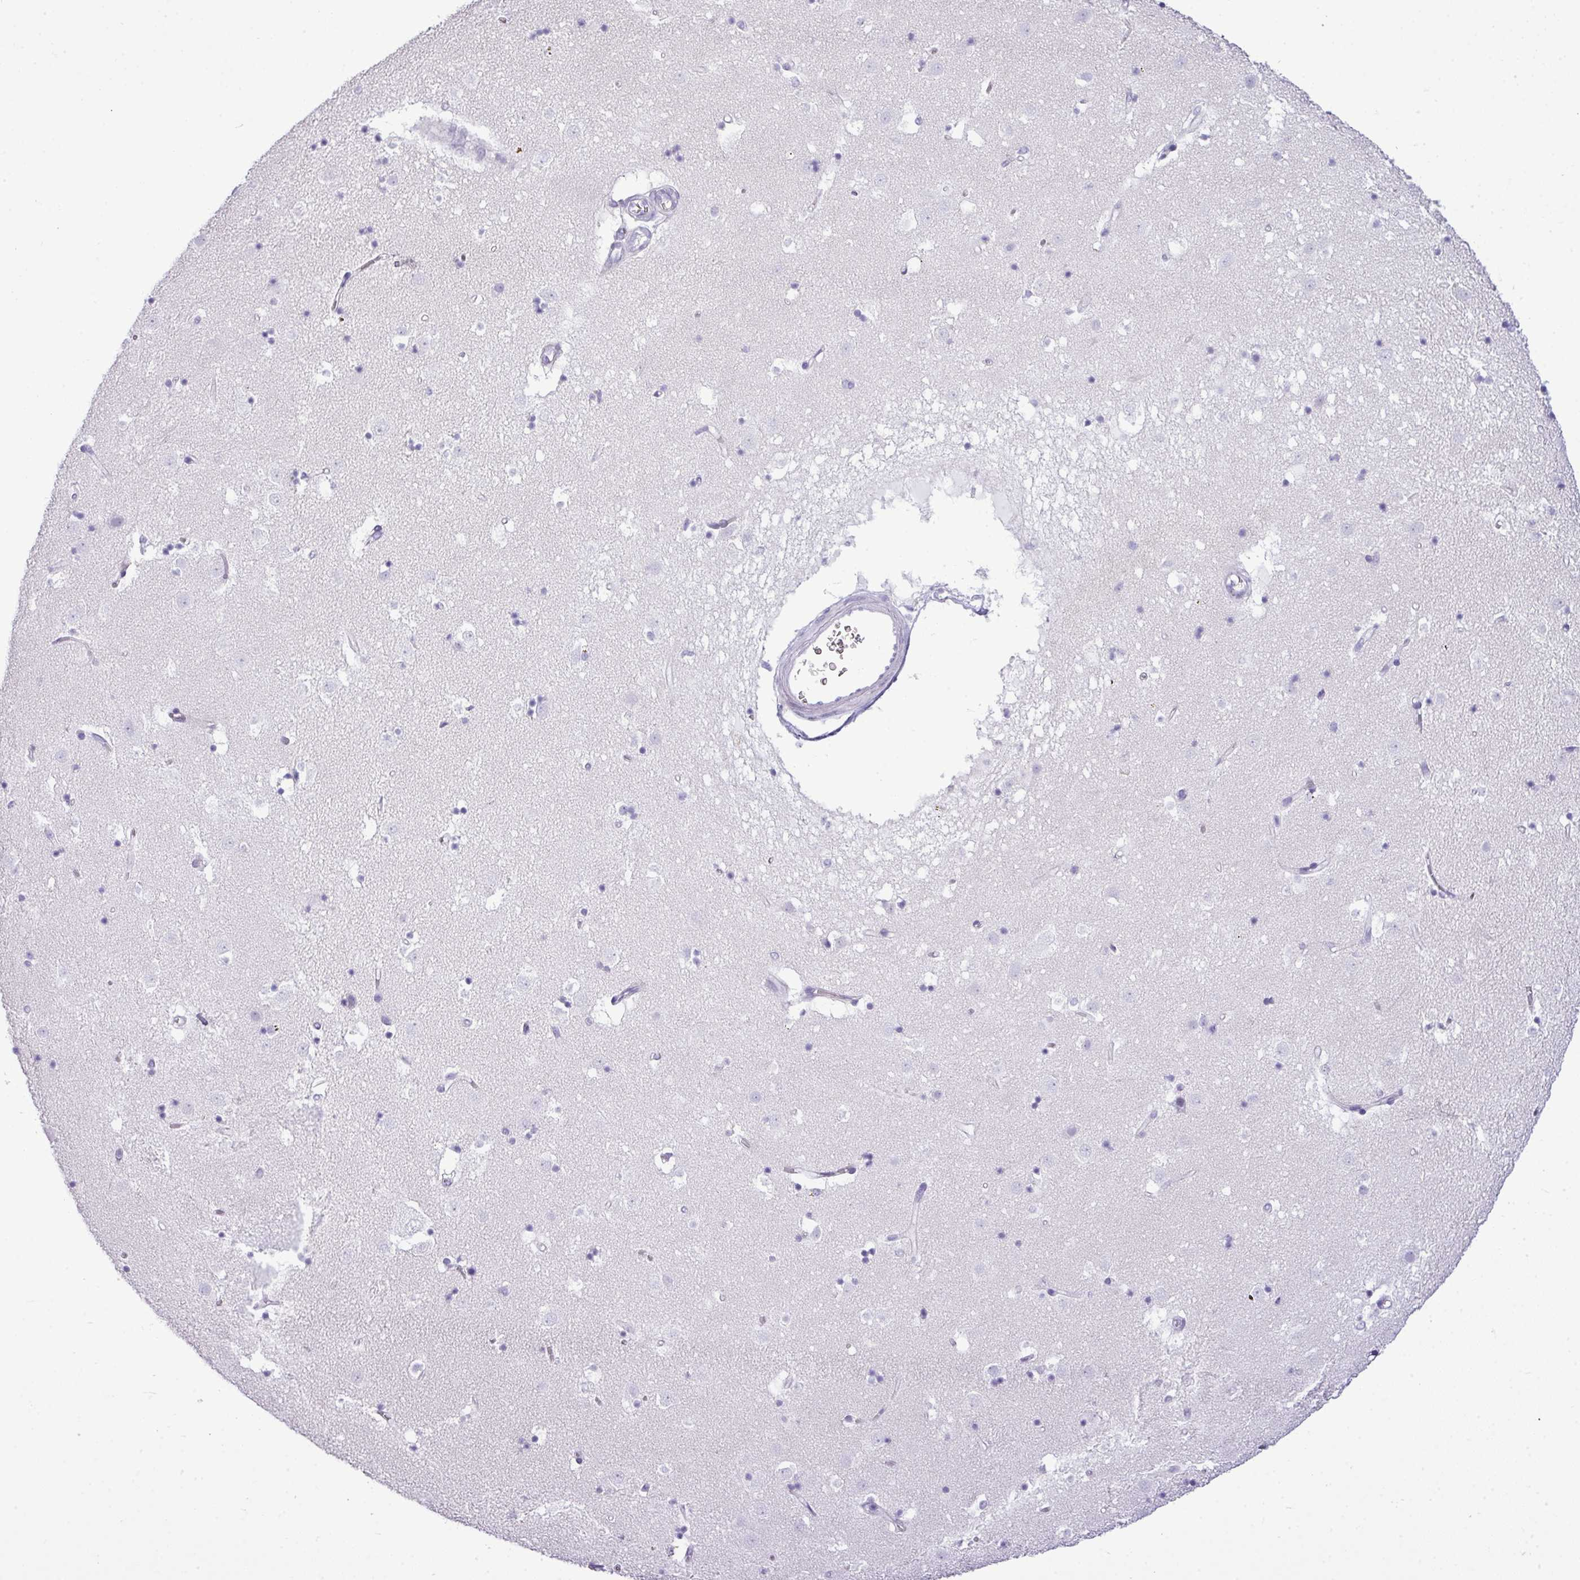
{"staining": {"intensity": "negative", "quantity": "none", "location": "none"}, "tissue": "caudate", "cell_type": "Glial cells", "image_type": "normal", "snomed": [{"axis": "morphology", "description": "Normal tissue, NOS"}, {"axis": "topography", "description": "Lateral ventricle wall"}], "caption": "Glial cells show no significant expression in unremarkable caudate. (Brightfield microscopy of DAB immunohistochemistry at high magnification).", "gene": "RBMXL2", "patient": {"sex": "male", "age": 58}}